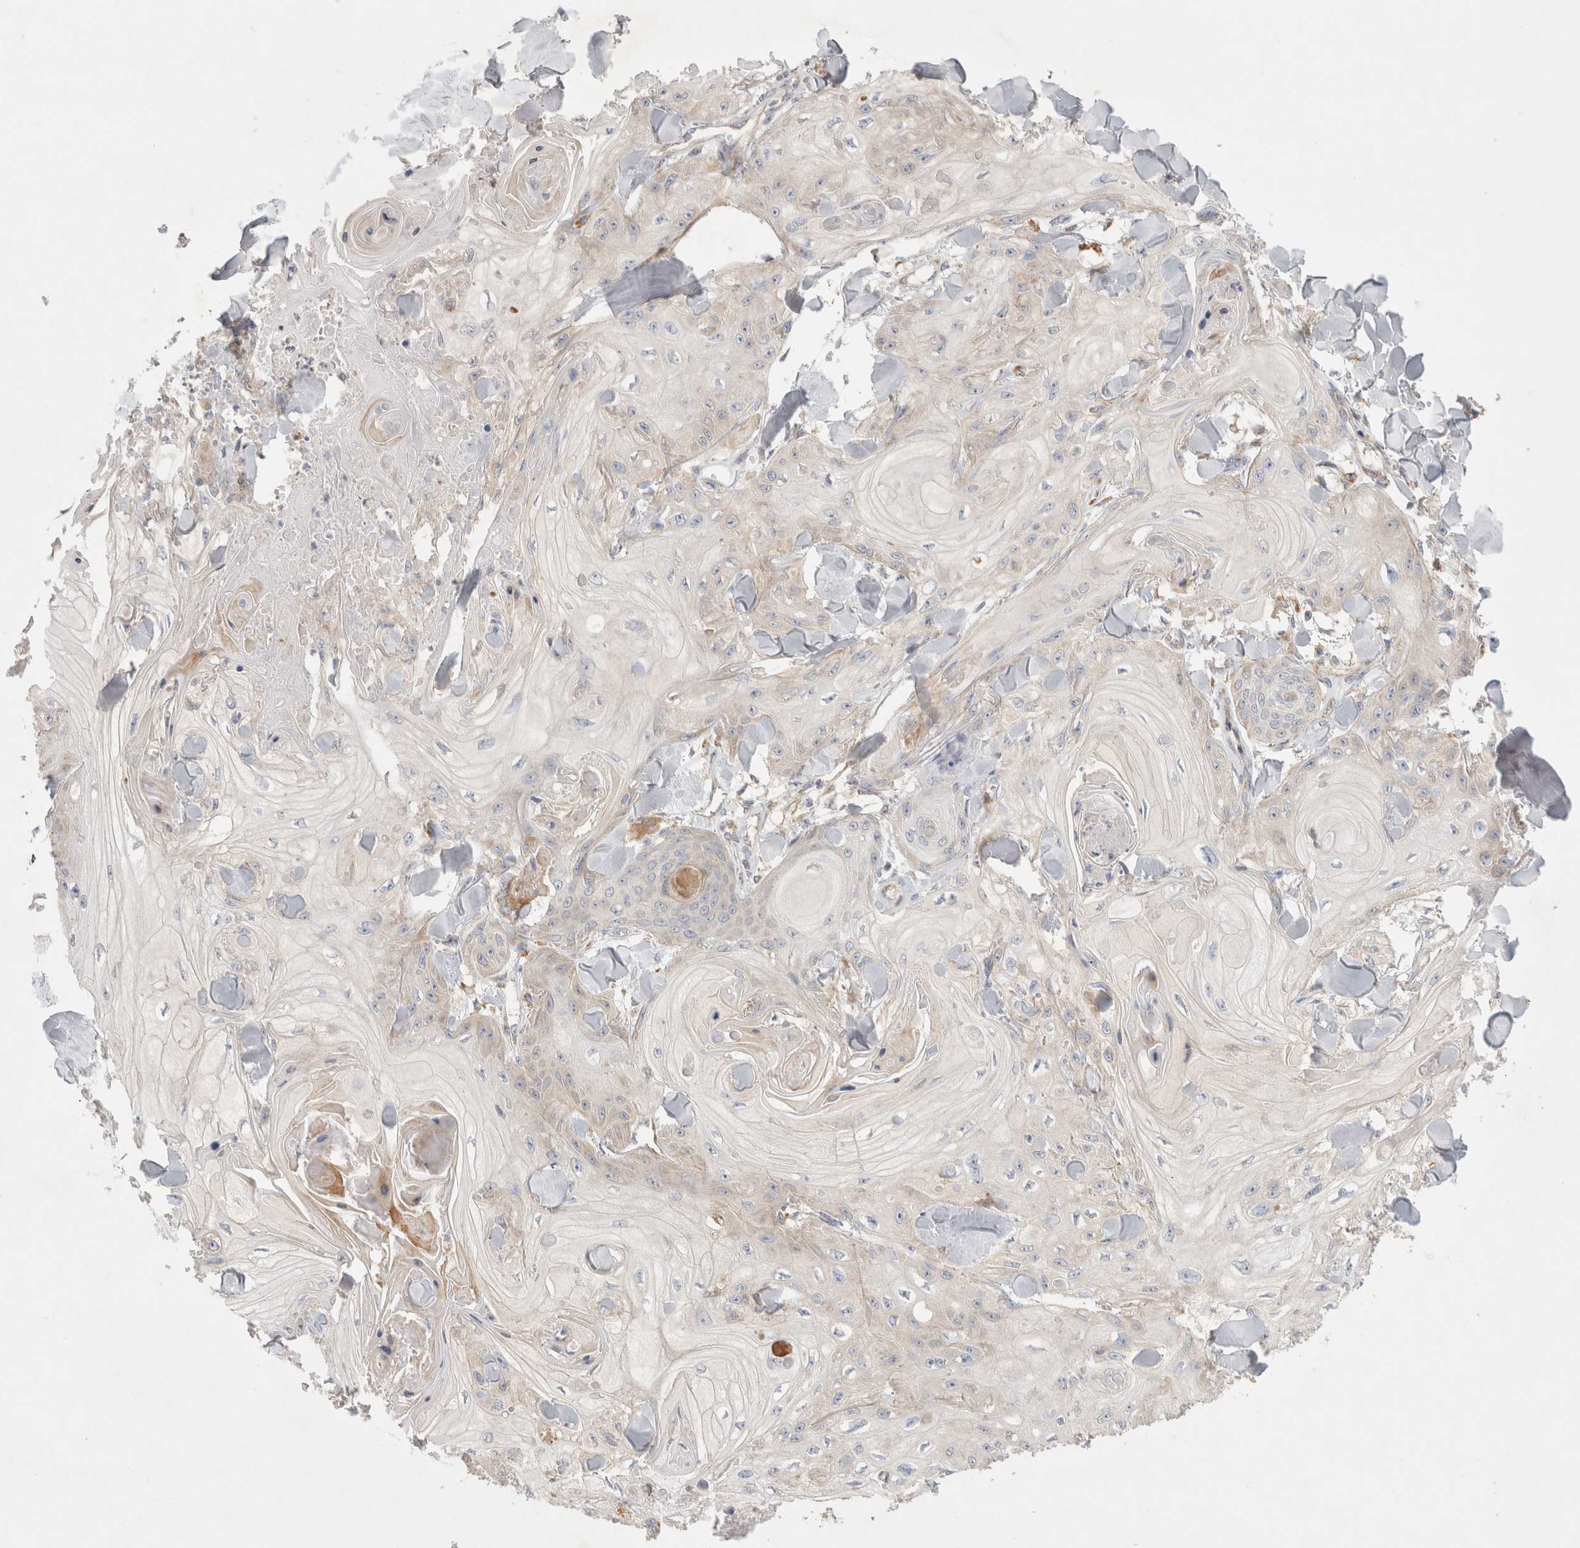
{"staining": {"intensity": "weak", "quantity": "<25%", "location": "cytoplasmic/membranous"}, "tissue": "skin cancer", "cell_type": "Tumor cells", "image_type": "cancer", "snomed": [{"axis": "morphology", "description": "Squamous cell carcinoma, NOS"}, {"axis": "topography", "description": "Skin"}], "caption": "Immunohistochemical staining of human squamous cell carcinoma (skin) exhibits no significant expression in tumor cells.", "gene": "TBC1D16", "patient": {"sex": "male", "age": 74}}